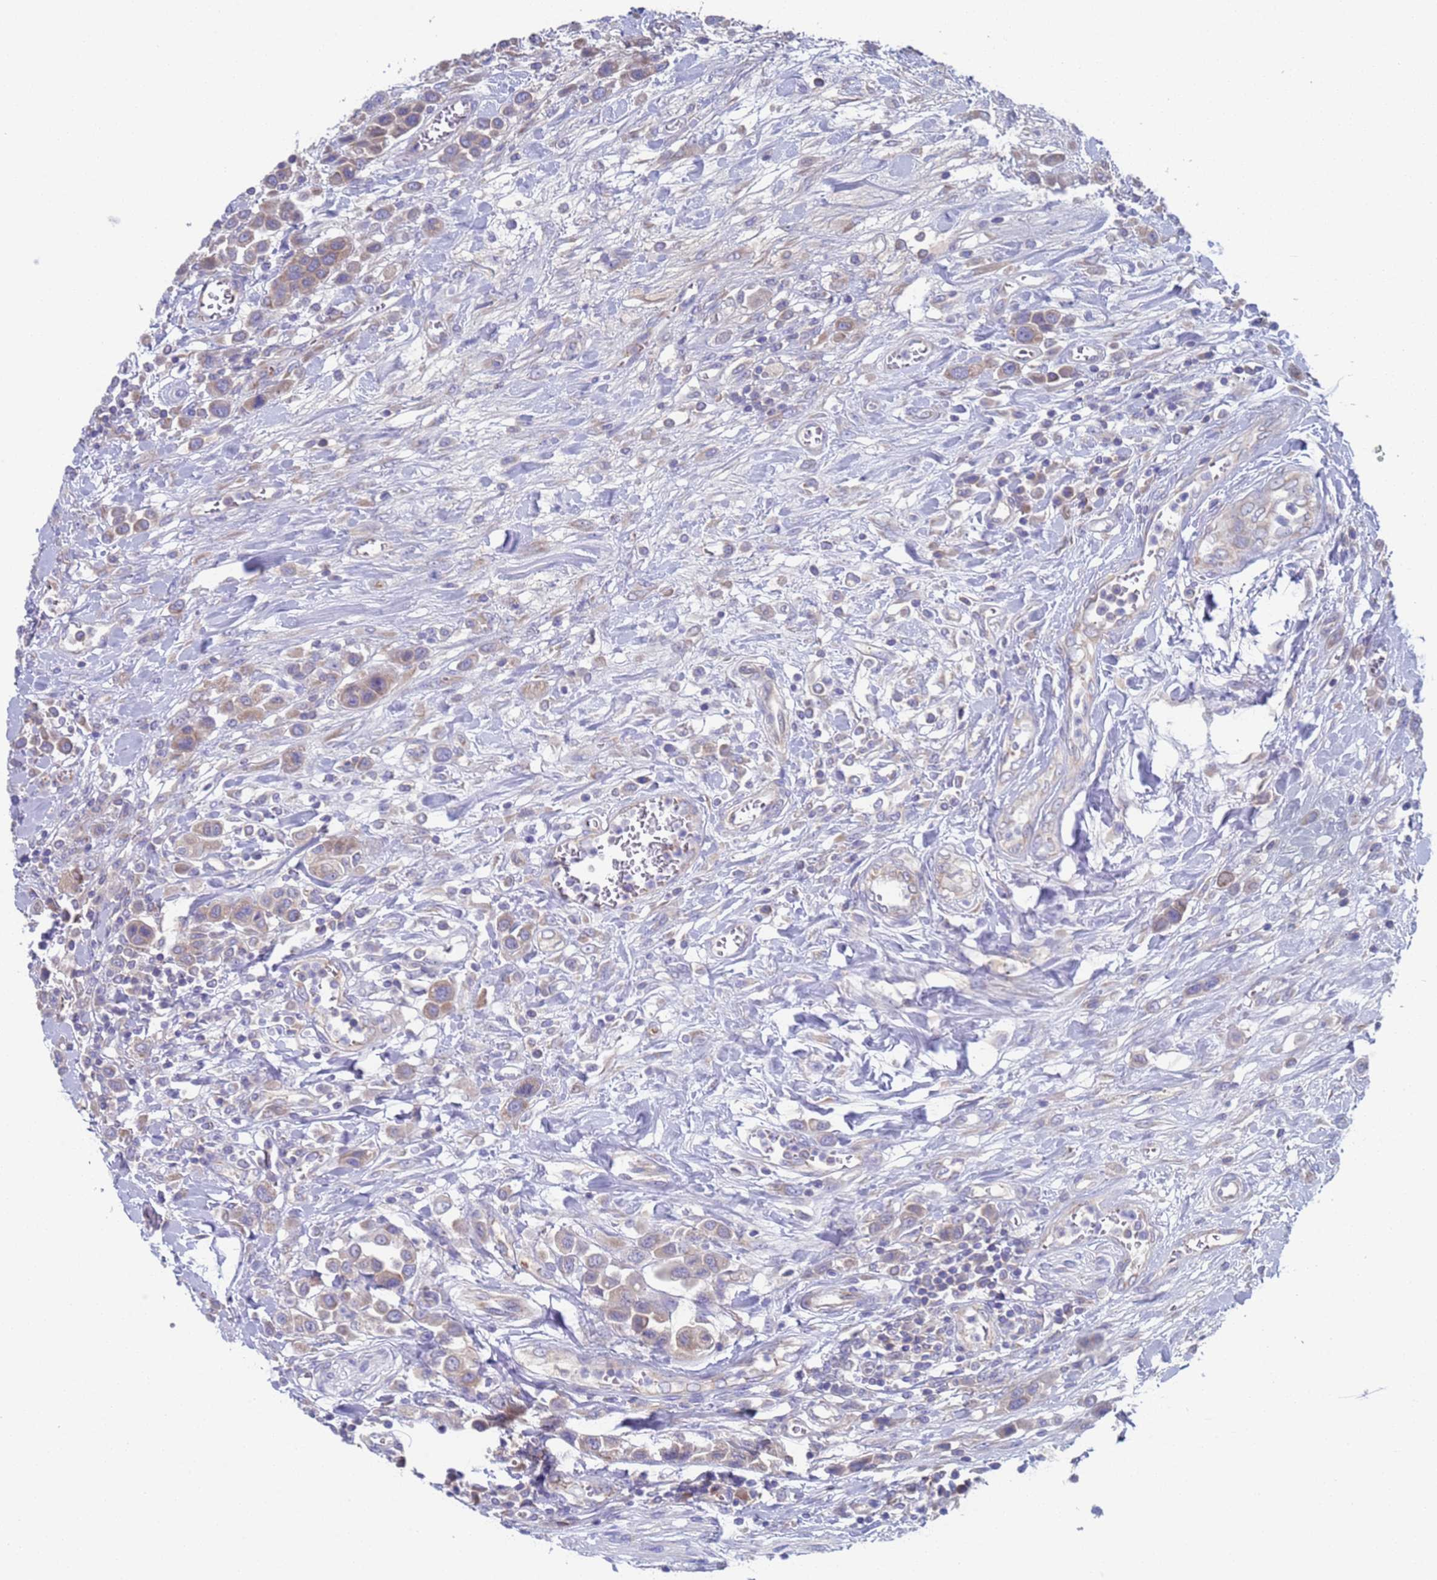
{"staining": {"intensity": "weak", "quantity": "25%-75%", "location": "cytoplasmic/membranous"}, "tissue": "urothelial cancer", "cell_type": "Tumor cells", "image_type": "cancer", "snomed": [{"axis": "morphology", "description": "Urothelial carcinoma, High grade"}, {"axis": "topography", "description": "Urinary bladder"}], "caption": "IHC (DAB) staining of urothelial cancer displays weak cytoplasmic/membranous protein positivity in approximately 25%-75% of tumor cells. (brown staining indicates protein expression, while blue staining denotes nuclei).", "gene": "PET117", "patient": {"sex": "male", "age": 50}}